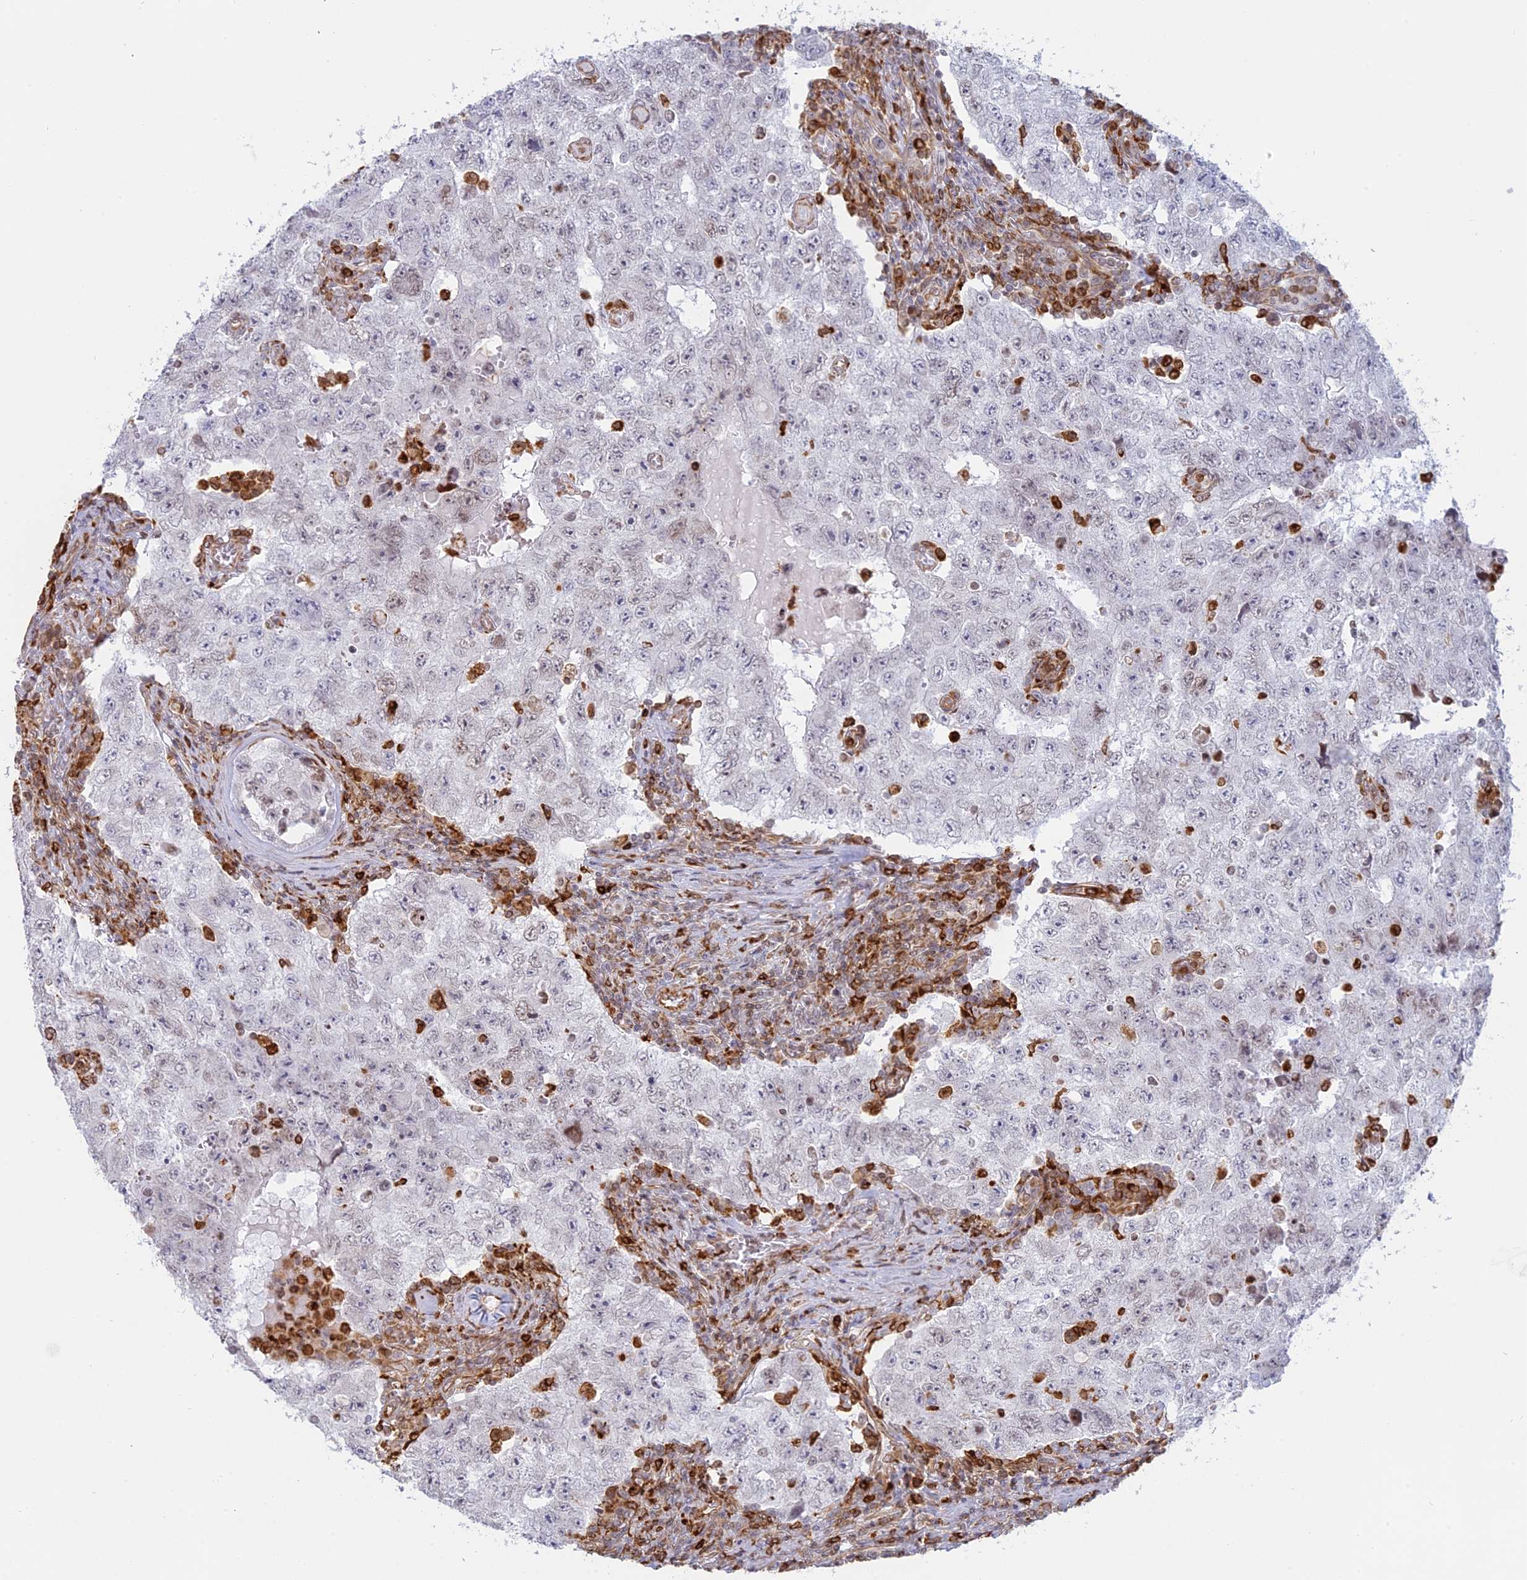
{"staining": {"intensity": "negative", "quantity": "none", "location": "none"}, "tissue": "testis cancer", "cell_type": "Tumor cells", "image_type": "cancer", "snomed": [{"axis": "morphology", "description": "Carcinoma, Embryonal, NOS"}, {"axis": "topography", "description": "Testis"}], "caption": "A histopathology image of human testis cancer is negative for staining in tumor cells.", "gene": "APOBR", "patient": {"sex": "male", "age": 17}}